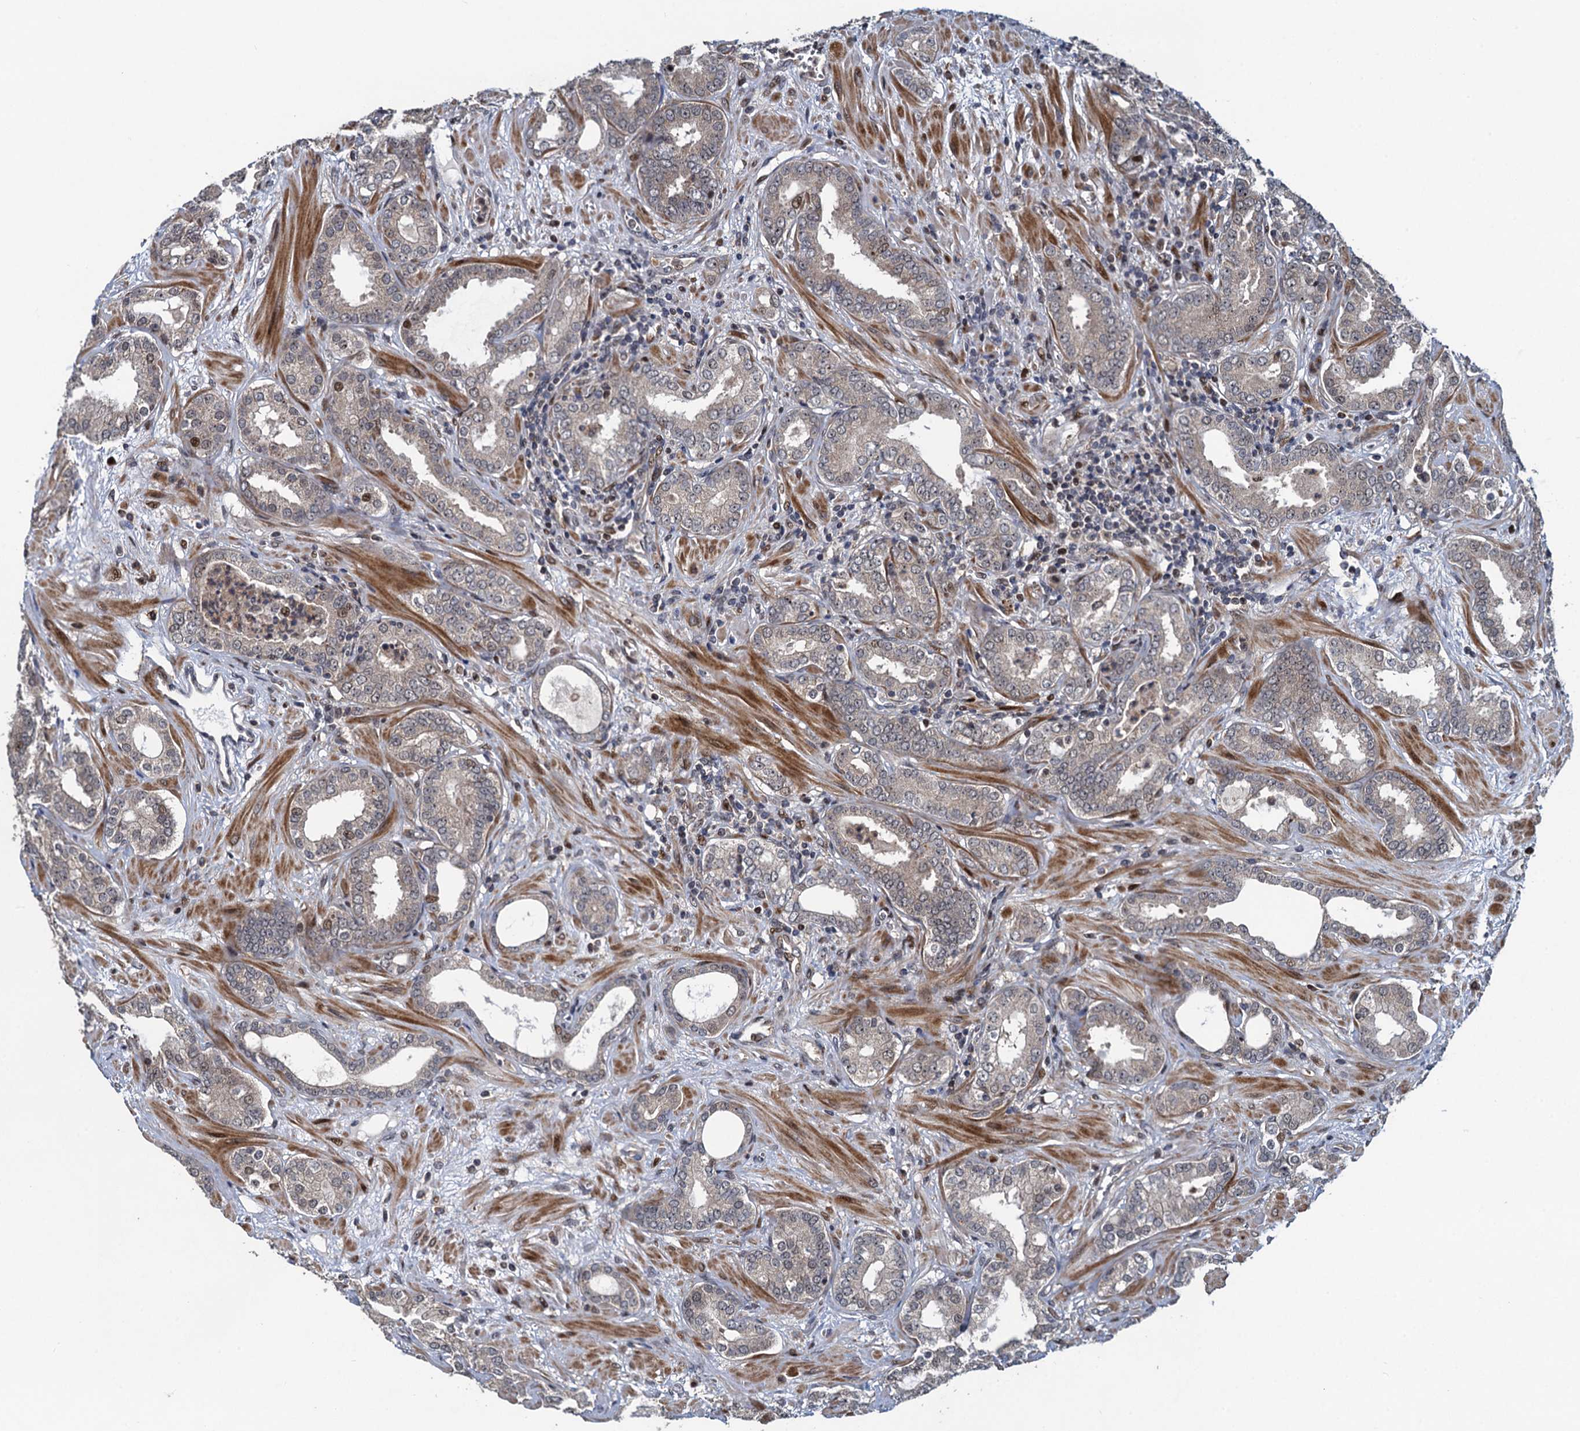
{"staining": {"intensity": "weak", "quantity": "25%-75%", "location": "cytoplasmic/membranous"}, "tissue": "prostate cancer", "cell_type": "Tumor cells", "image_type": "cancer", "snomed": [{"axis": "morphology", "description": "Adenocarcinoma, High grade"}, {"axis": "topography", "description": "Prostate"}], "caption": "This histopathology image demonstrates immunohistochemistry (IHC) staining of prostate high-grade adenocarcinoma, with low weak cytoplasmic/membranous staining in approximately 25%-75% of tumor cells.", "gene": "ATOSA", "patient": {"sex": "male", "age": 64}}